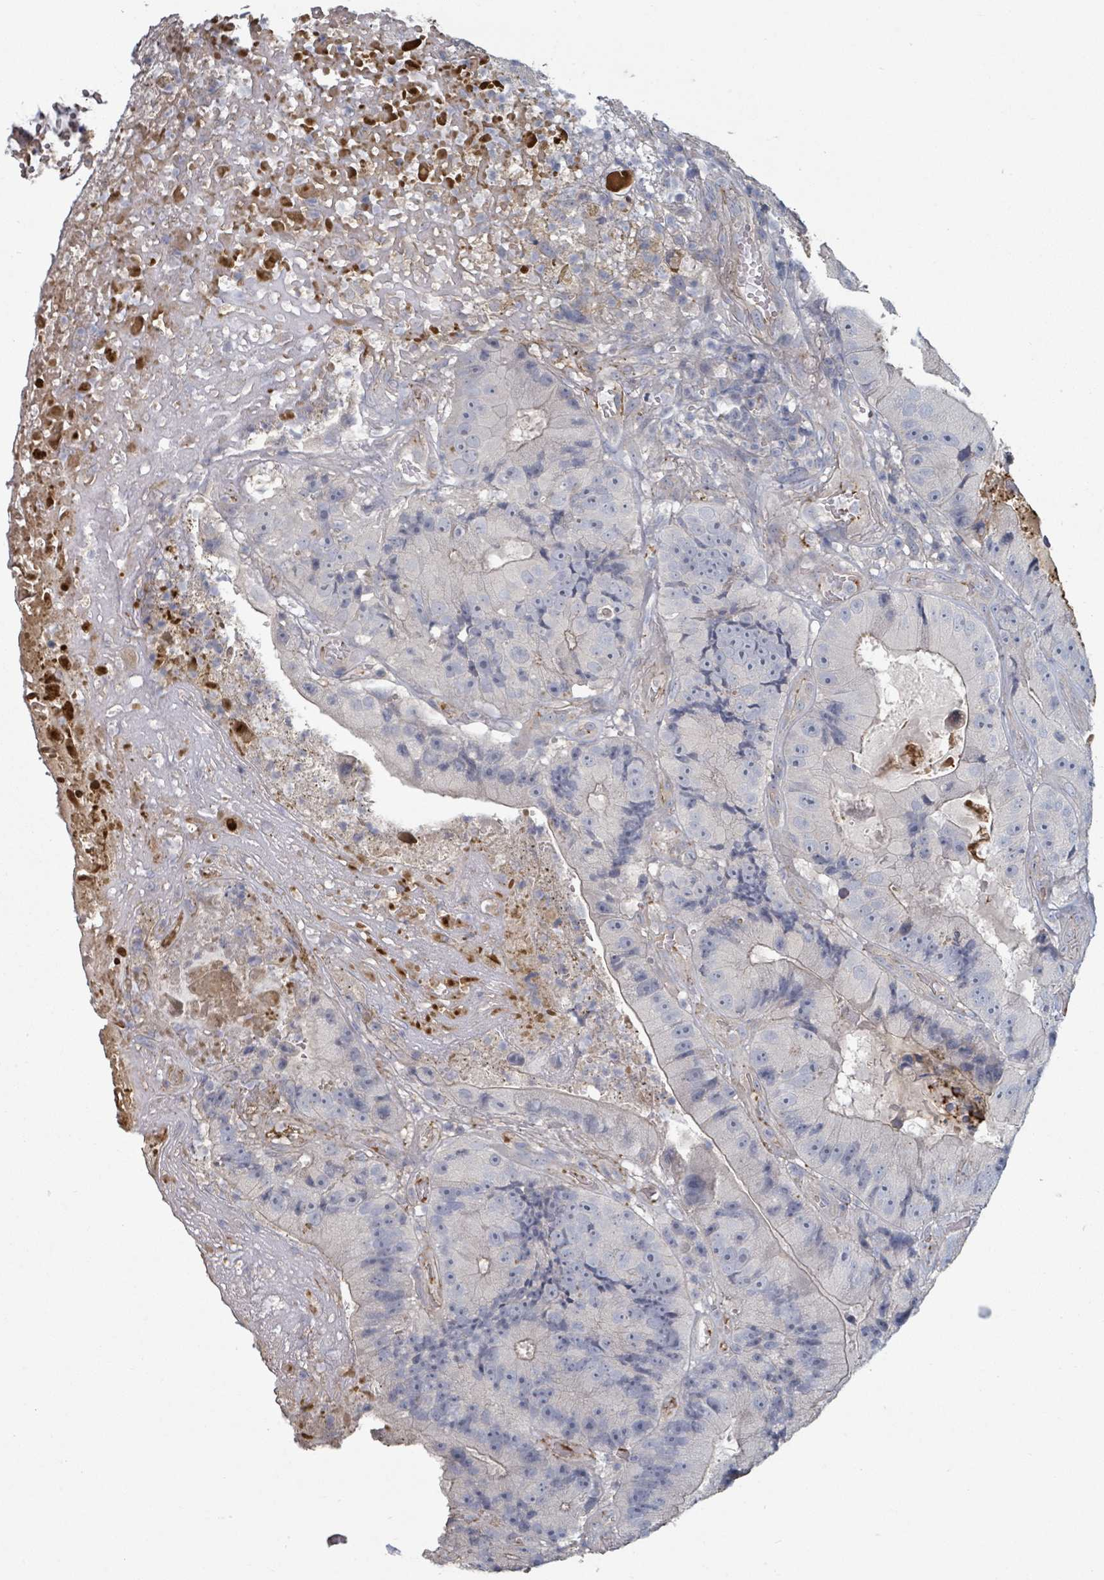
{"staining": {"intensity": "negative", "quantity": "none", "location": "none"}, "tissue": "colorectal cancer", "cell_type": "Tumor cells", "image_type": "cancer", "snomed": [{"axis": "morphology", "description": "Adenocarcinoma, NOS"}, {"axis": "topography", "description": "Colon"}], "caption": "Colorectal cancer was stained to show a protein in brown. There is no significant staining in tumor cells. Nuclei are stained in blue.", "gene": "PLAUR", "patient": {"sex": "female", "age": 86}}